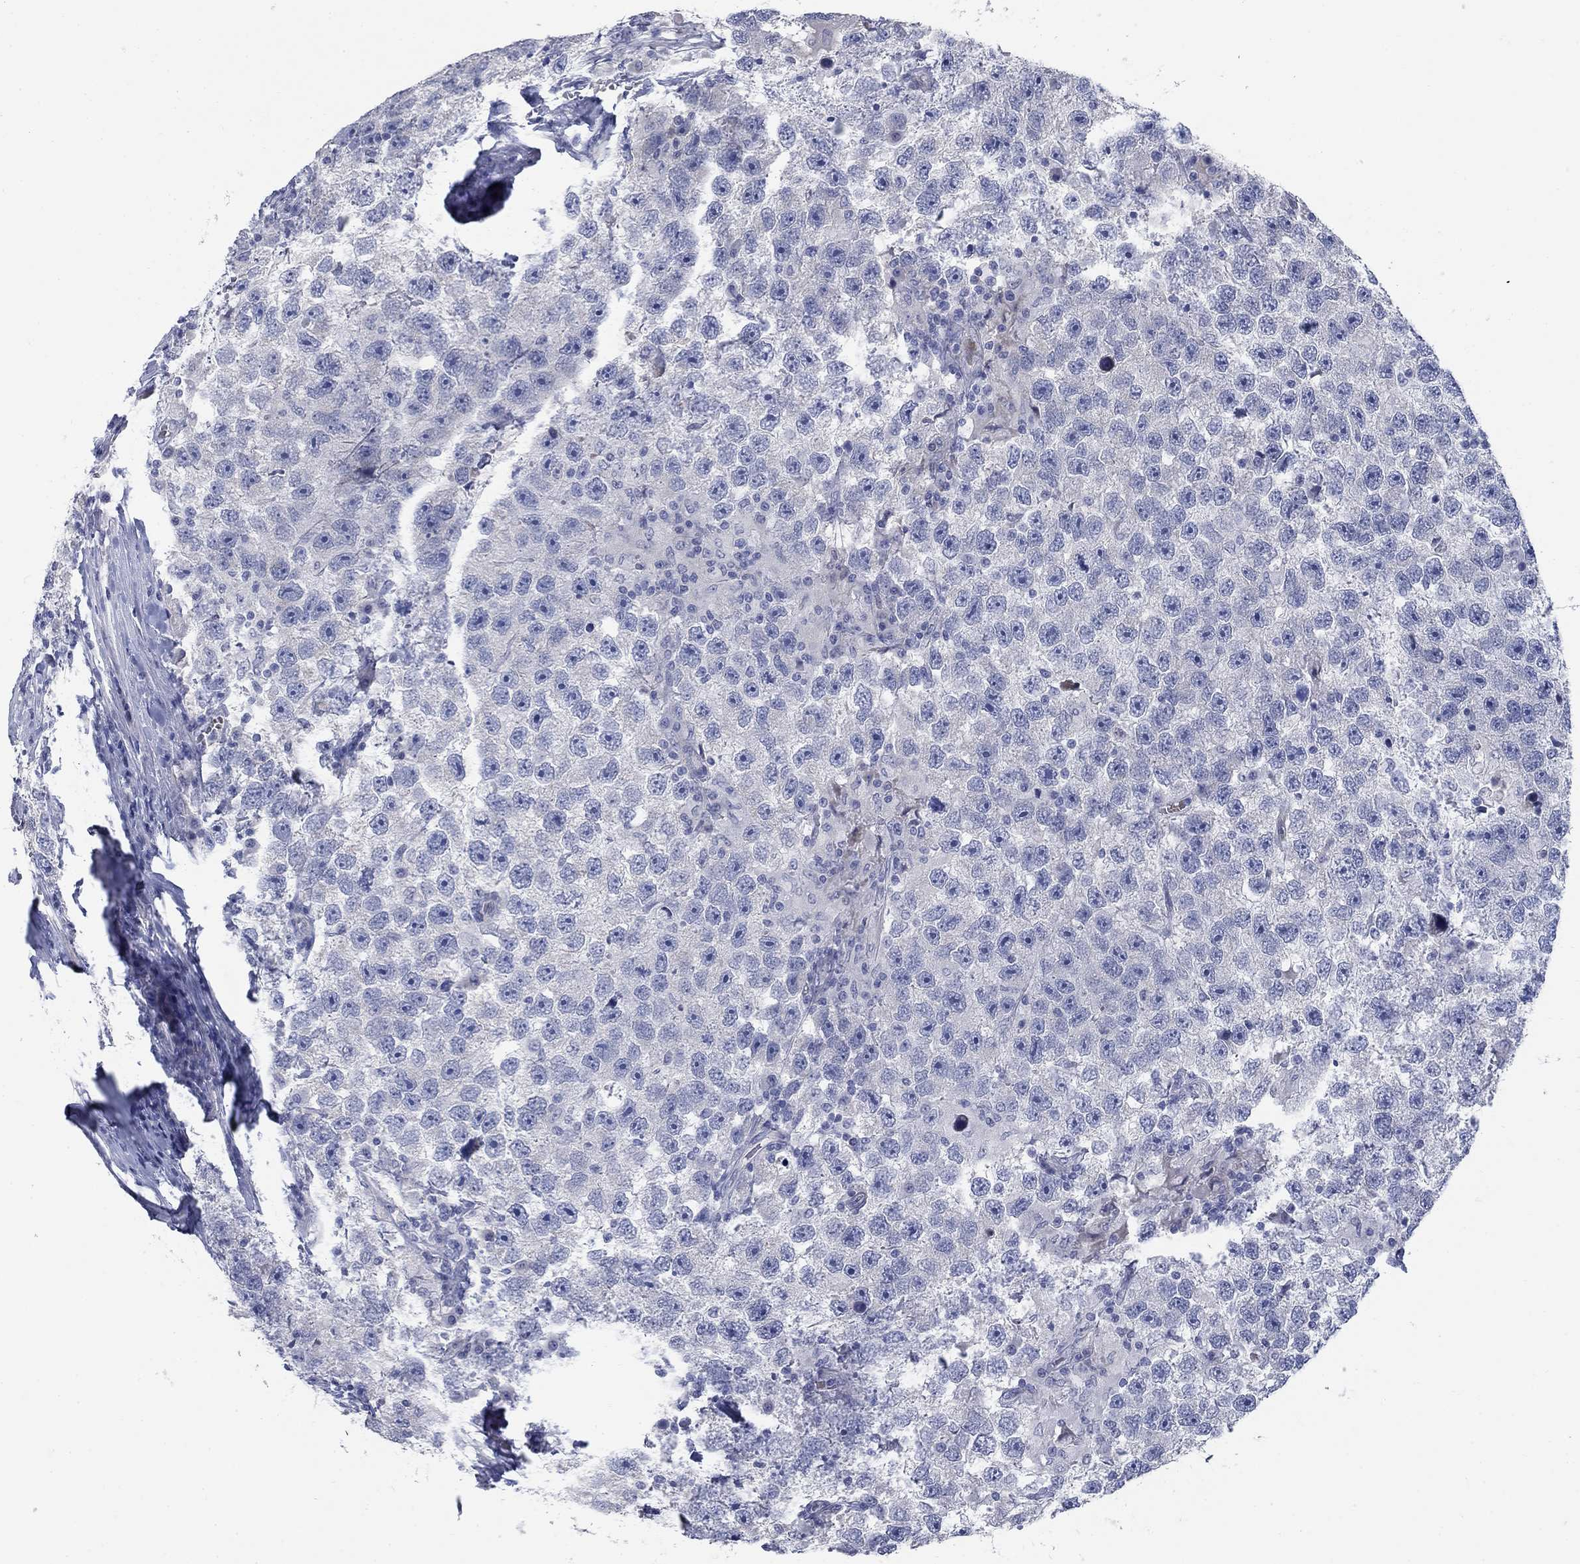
{"staining": {"intensity": "negative", "quantity": "none", "location": "none"}, "tissue": "testis cancer", "cell_type": "Tumor cells", "image_type": "cancer", "snomed": [{"axis": "morphology", "description": "Seminoma, NOS"}, {"axis": "topography", "description": "Testis"}], "caption": "Micrograph shows no significant protein expression in tumor cells of testis seminoma. (DAB (3,3'-diaminobenzidine) IHC visualized using brightfield microscopy, high magnification).", "gene": "DNER", "patient": {"sex": "male", "age": 26}}